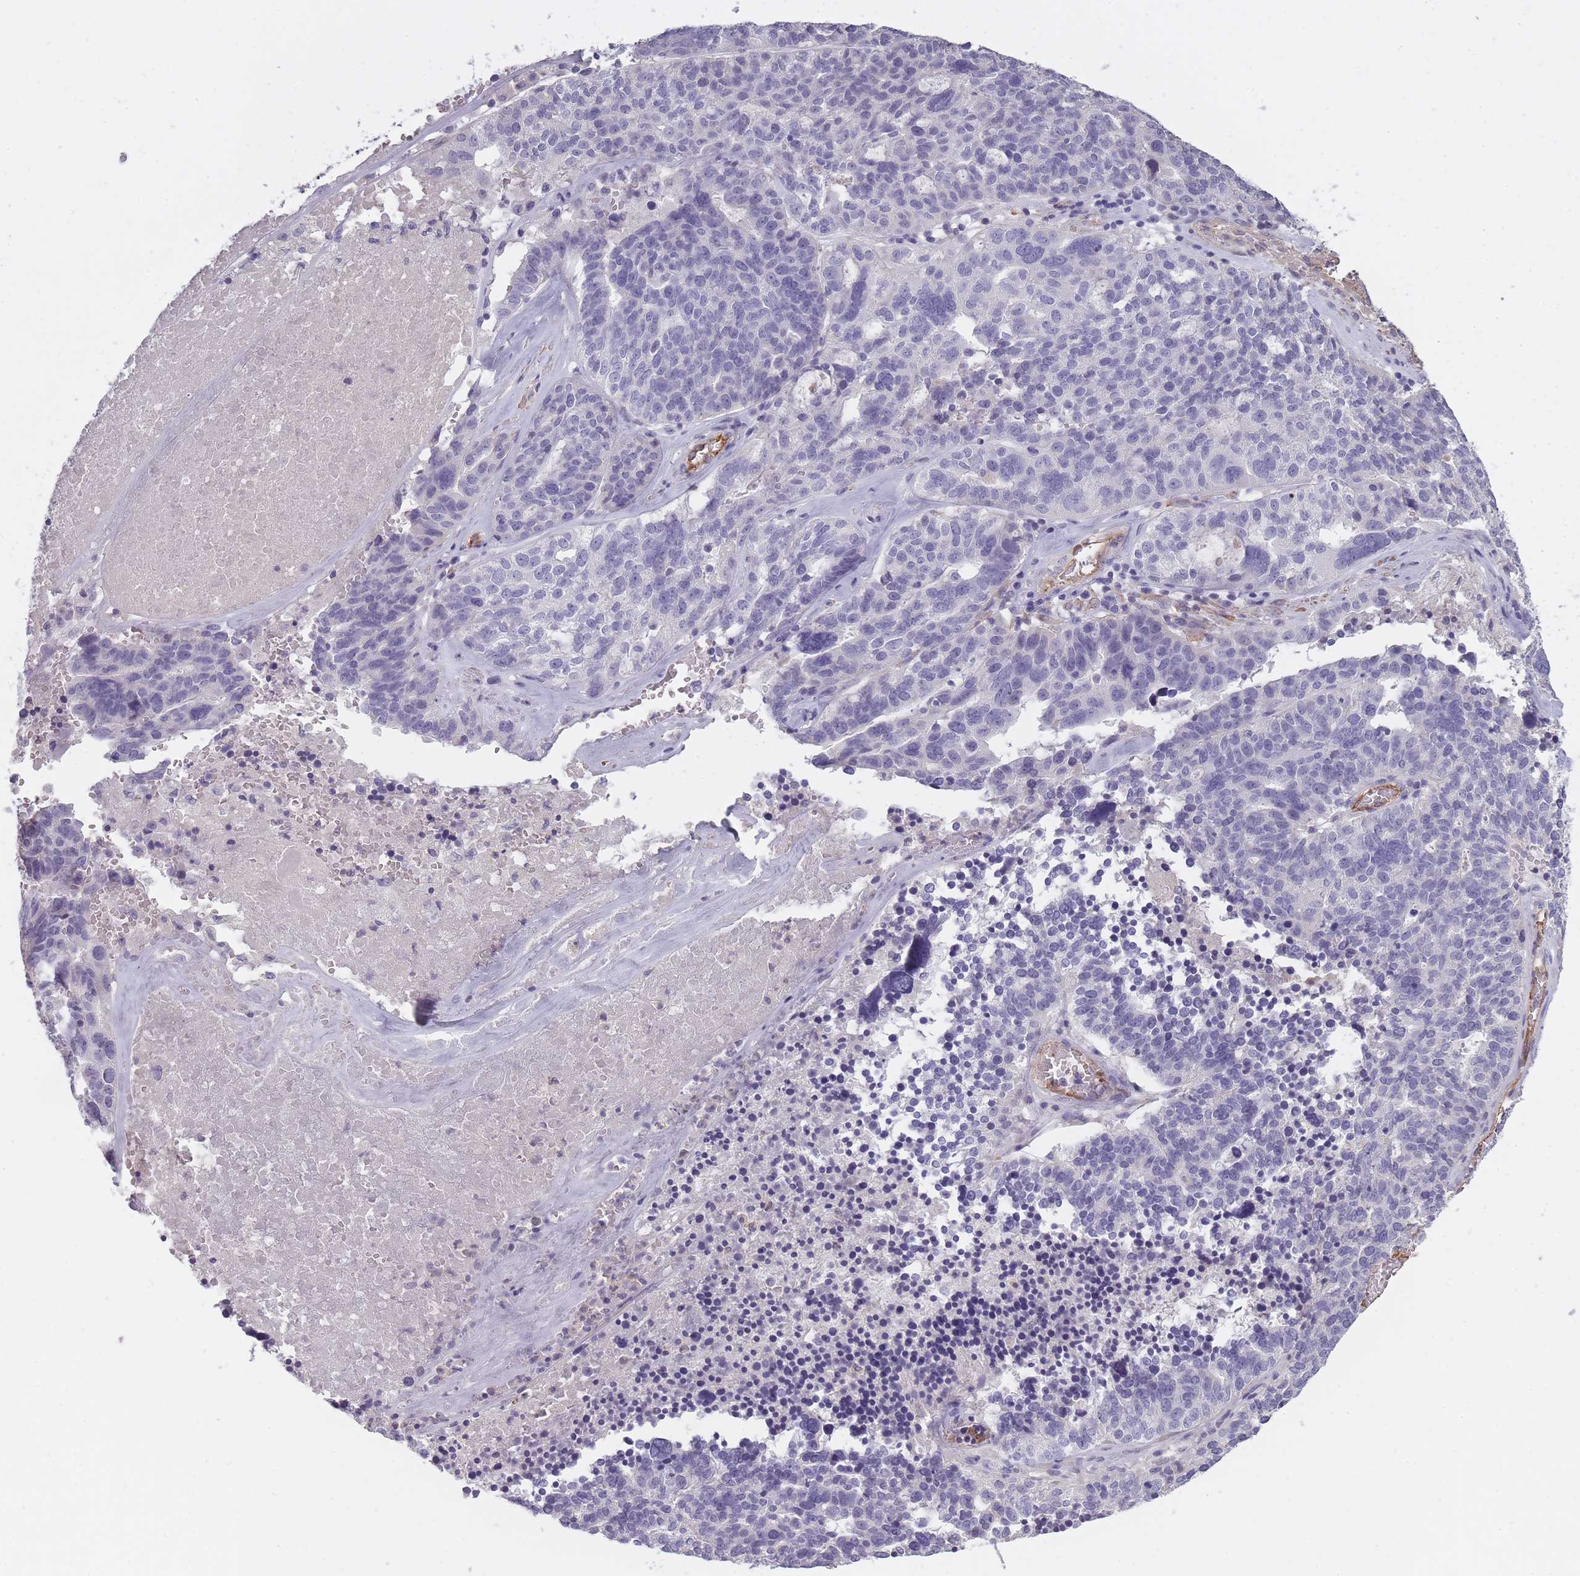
{"staining": {"intensity": "negative", "quantity": "none", "location": "none"}, "tissue": "ovarian cancer", "cell_type": "Tumor cells", "image_type": "cancer", "snomed": [{"axis": "morphology", "description": "Cystadenocarcinoma, serous, NOS"}, {"axis": "topography", "description": "Ovary"}], "caption": "The immunohistochemistry photomicrograph has no significant staining in tumor cells of ovarian cancer (serous cystadenocarcinoma) tissue.", "gene": "SLC8A2", "patient": {"sex": "female", "age": 59}}